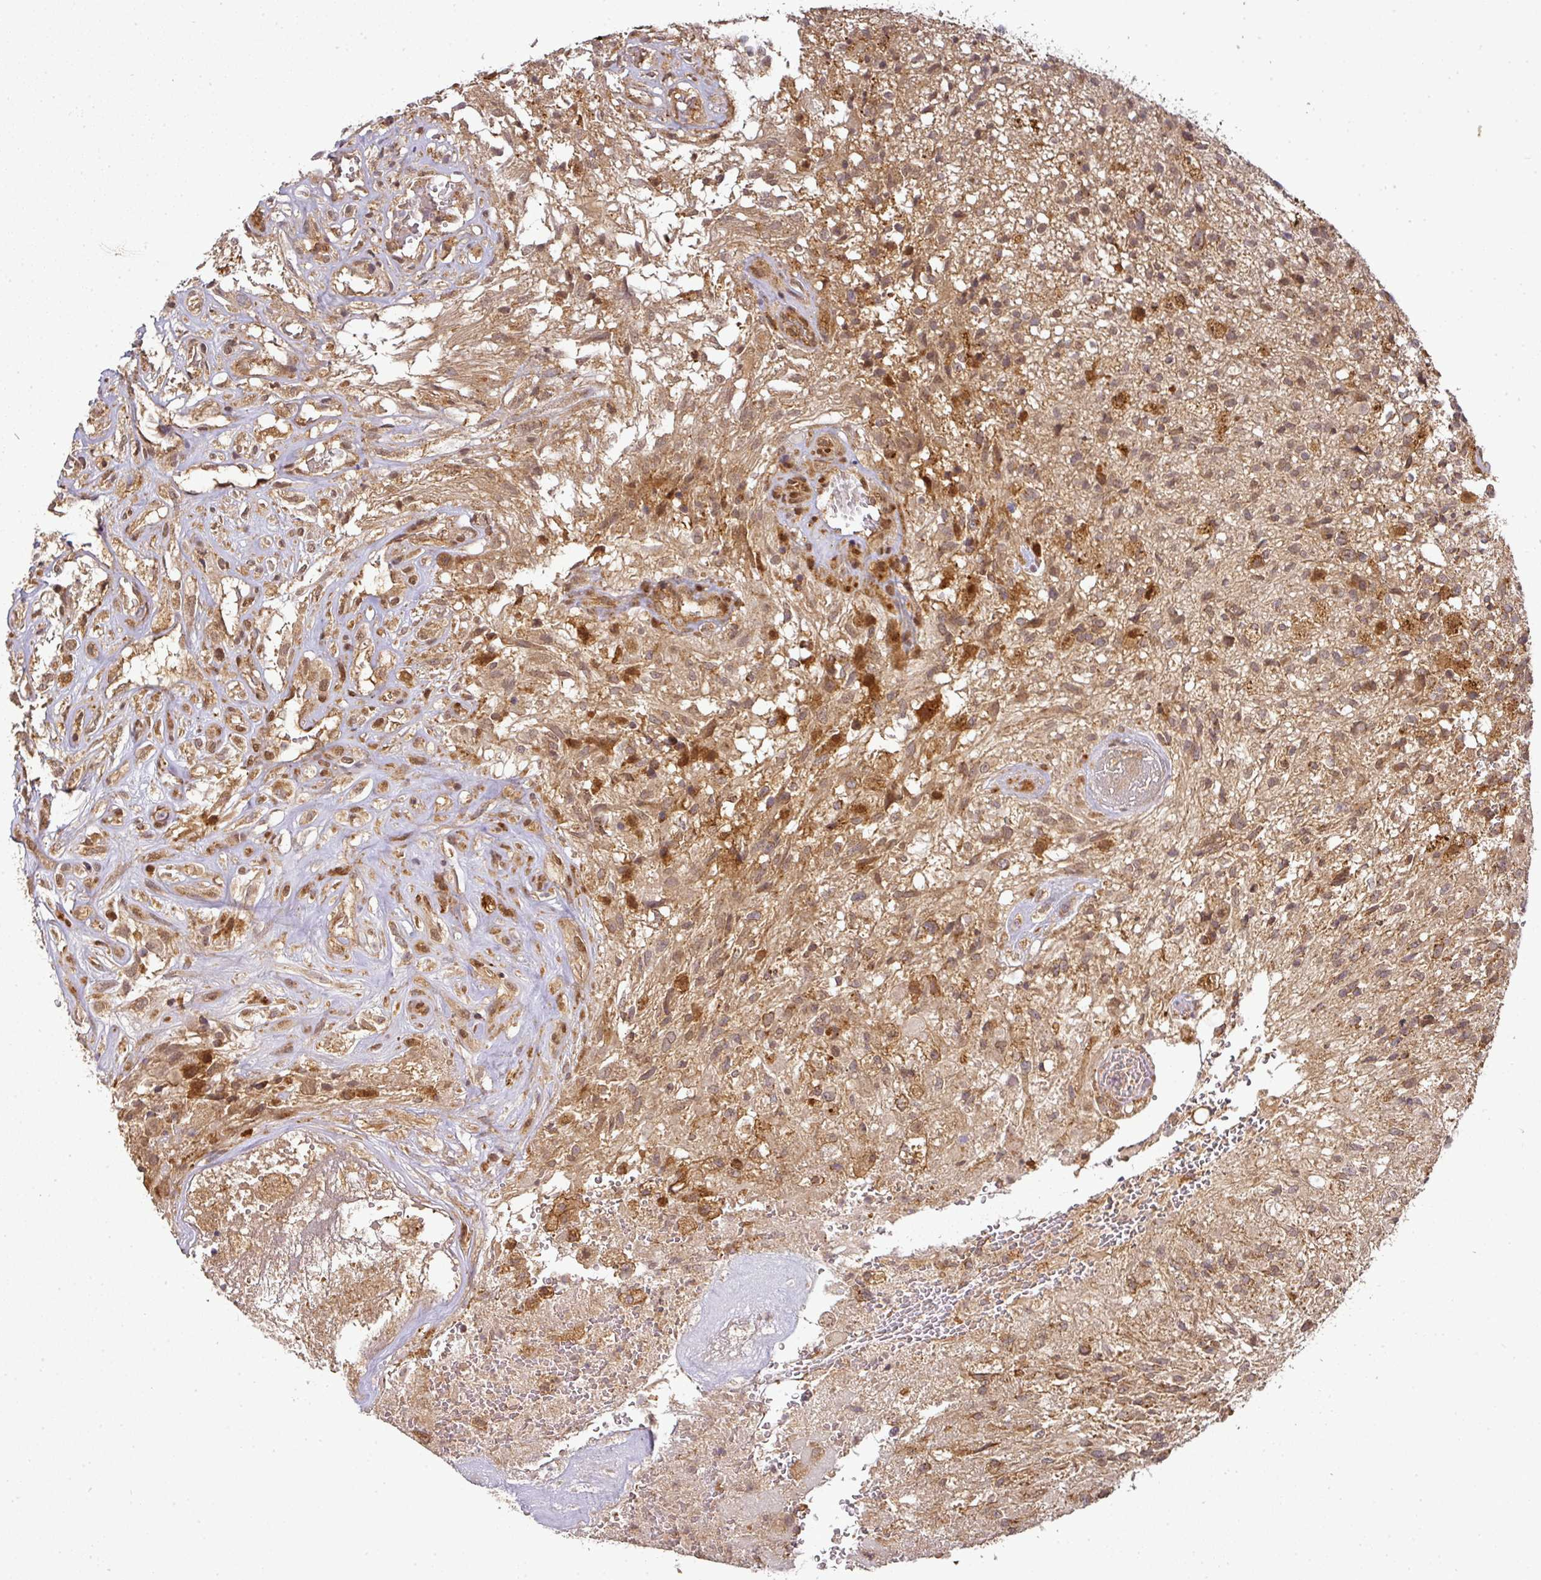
{"staining": {"intensity": "moderate", "quantity": ">75%", "location": "cytoplasmic/membranous"}, "tissue": "glioma", "cell_type": "Tumor cells", "image_type": "cancer", "snomed": [{"axis": "morphology", "description": "Glioma, malignant, High grade"}, {"axis": "topography", "description": "Brain"}], "caption": "Brown immunohistochemical staining in human malignant high-grade glioma demonstrates moderate cytoplasmic/membranous positivity in about >75% of tumor cells.", "gene": "MALSU1", "patient": {"sex": "male", "age": 56}}